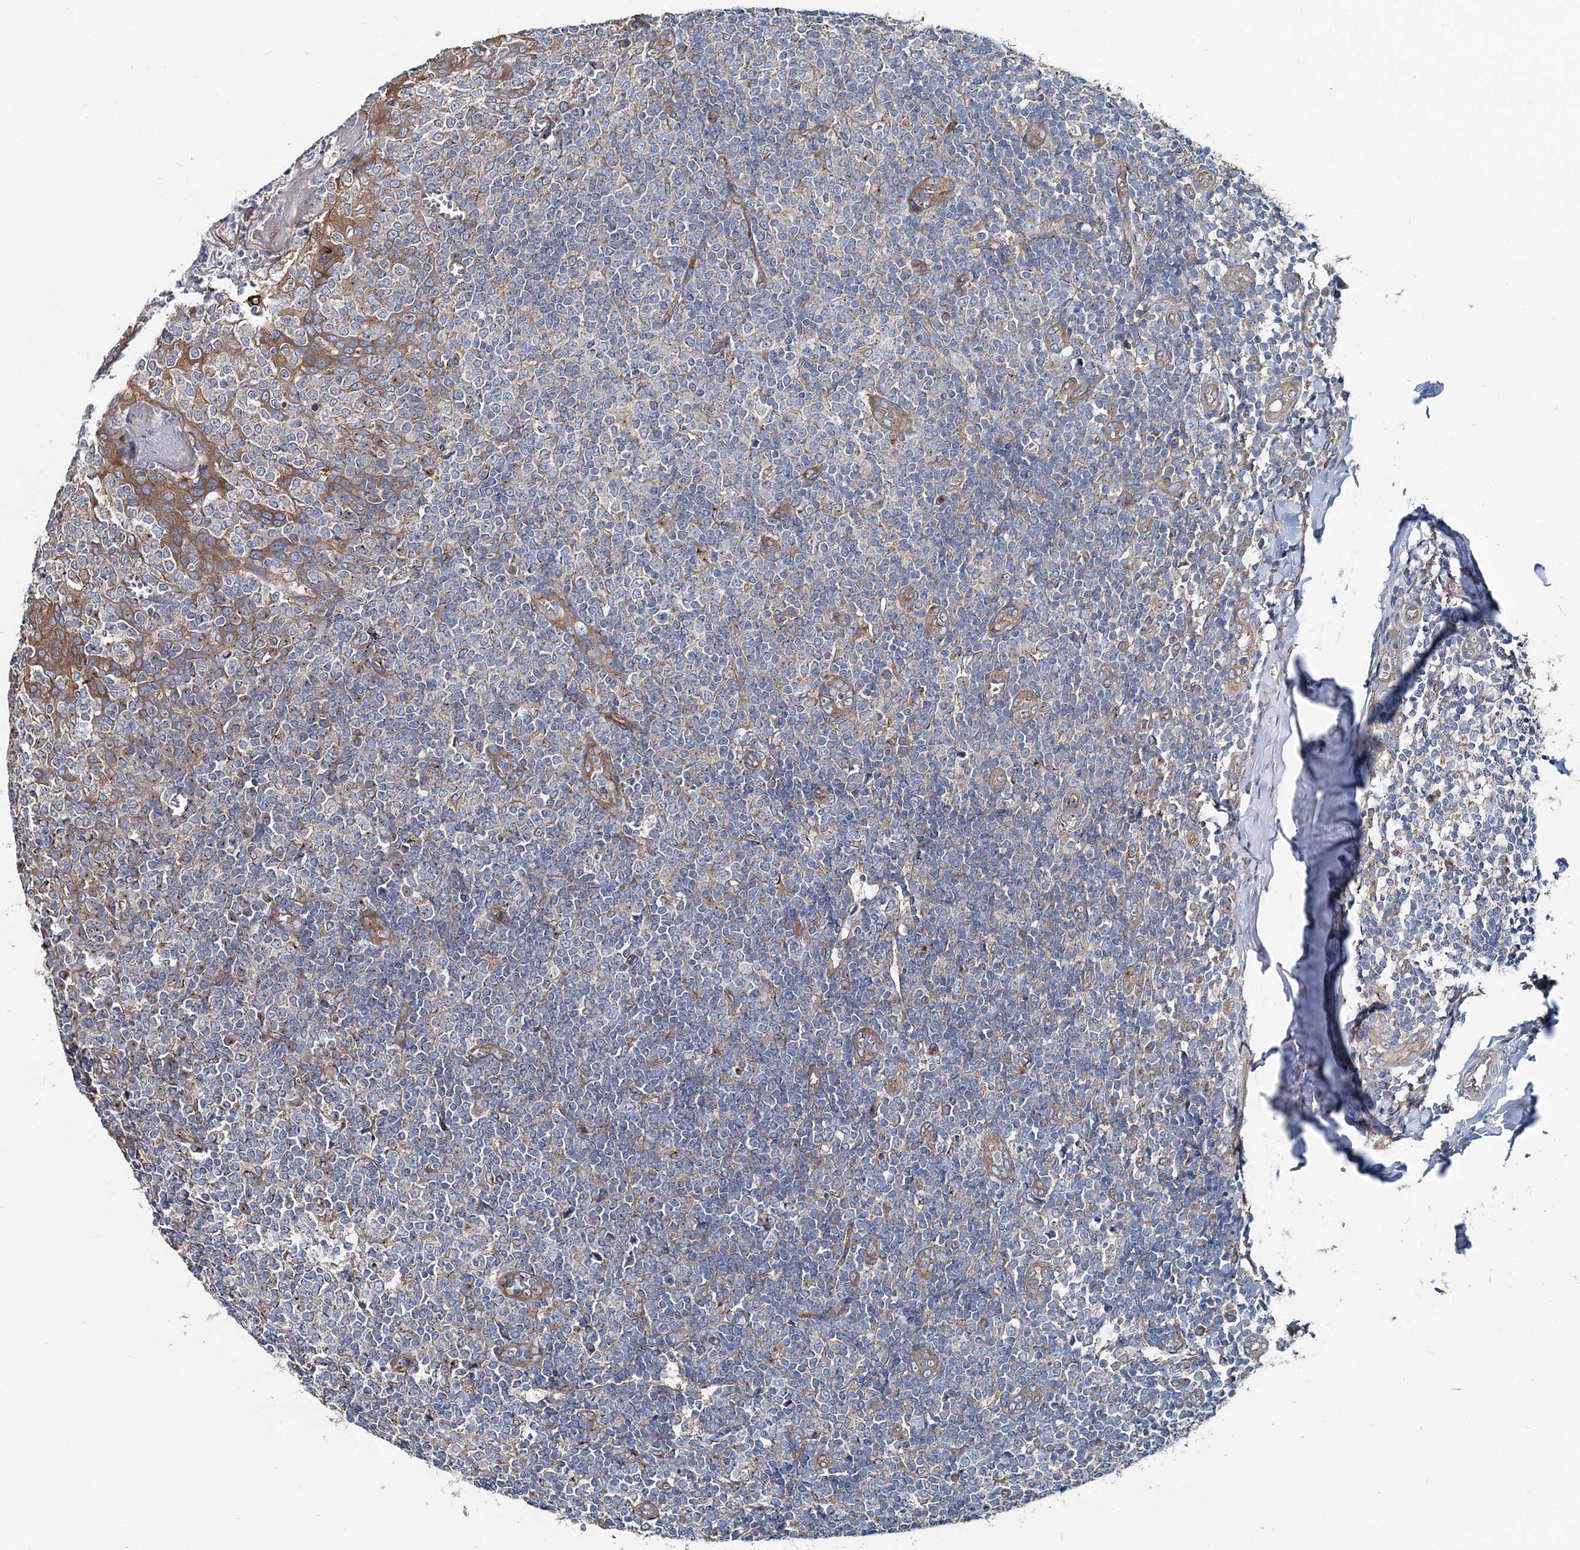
{"staining": {"intensity": "weak", "quantity": "25%-75%", "location": "cytoplasmic/membranous"}, "tissue": "tonsil", "cell_type": "Germinal center cells", "image_type": "normal", "snomed": [{"axis": "morphology", "description": "Normal tissue, NOS"}, {"axis": "topography", "description": "Tonsil"}], "caption": "A histopathology image of tonsil stained for a protein displays weak cytoplasmic/membranous brown staining in germinal center cells.", "gene": "MPHOSPH9", "patient": {"sex": "female", "age": 19}}